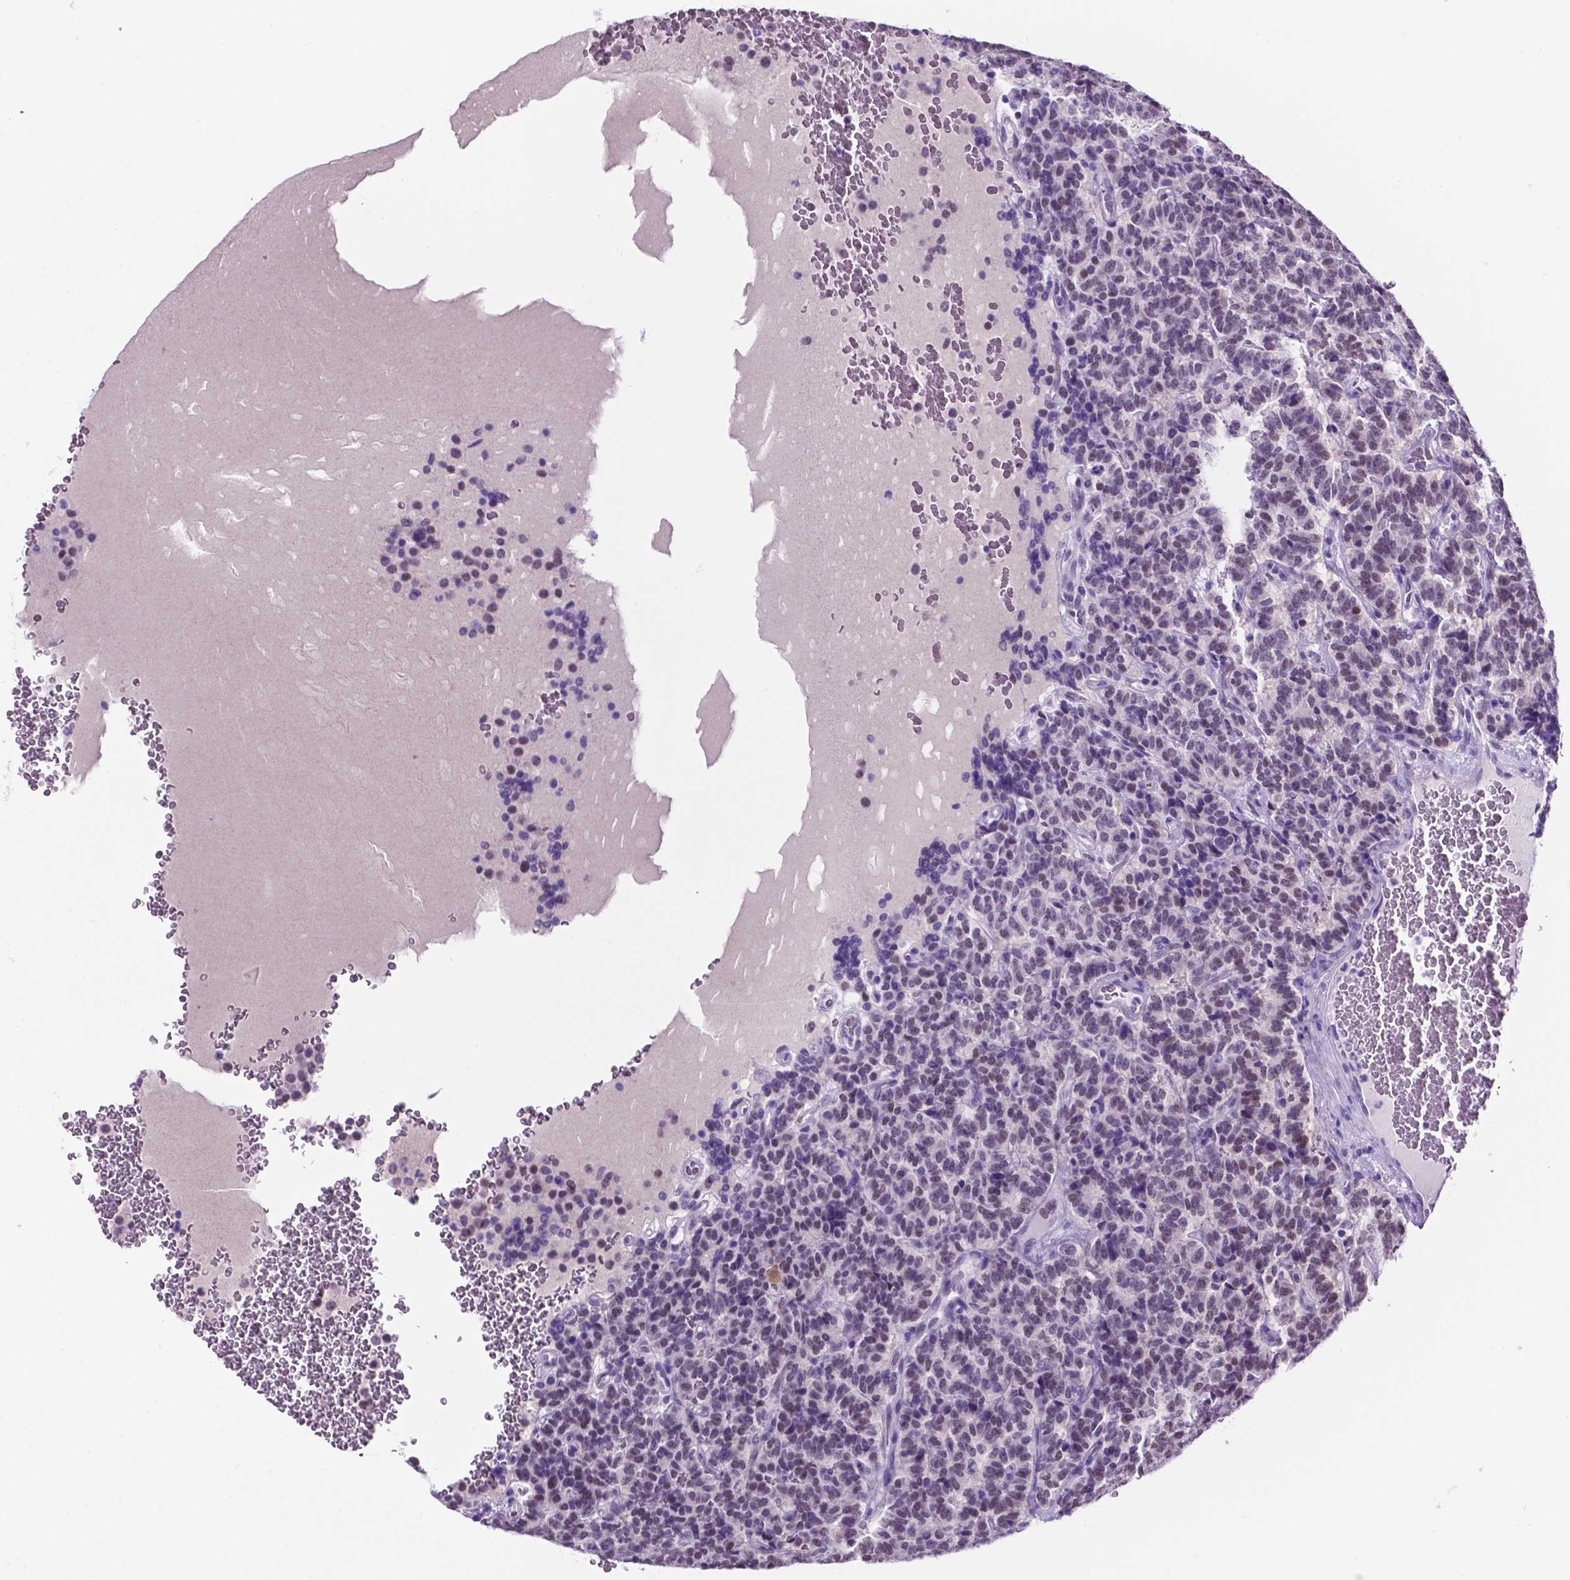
{"staining": {"intensity": "negative", "quantity": "none", "location": "none"}, "tissue": "carcinoid", "cell_type": "Tumor cells", "image_type": "cancer", "snomed": [{"axis": "morphology", "description": "Carcinoid, malignant, NOS"}, {"axis": "topography", "description": "Pancreas"}], "caption": "An image of human carcinoid is negative for staining in tumor cells.", "gene": "TMEM210", "patient": {"sex": "male", "age": 36}}